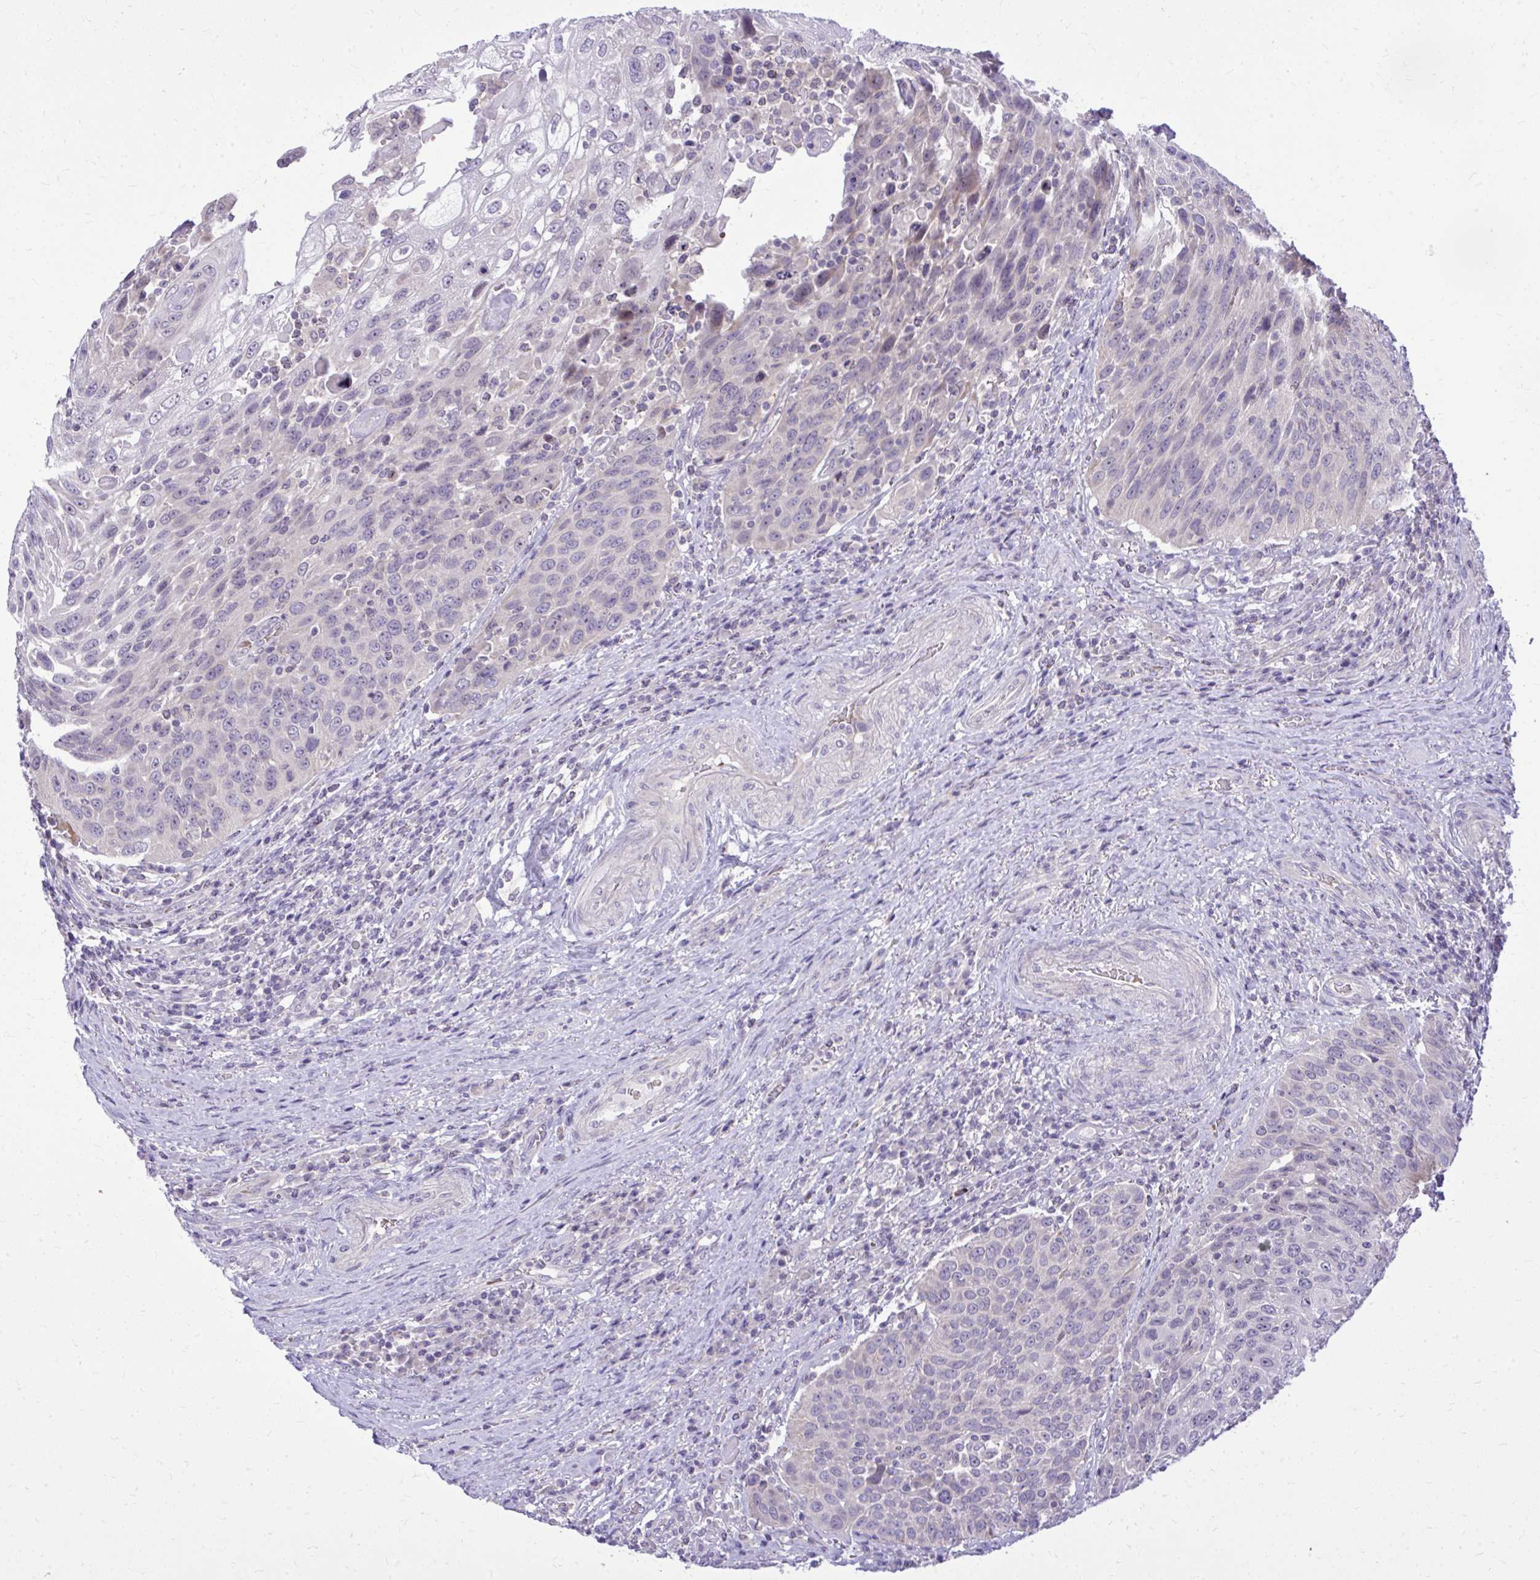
{"staining": {"intensity": "negative", "quantity": "none", "location": "none"}, "tissue": "urothelial cancer", "cell_type": "Tumor cells", "image_type": "cancer", "snomed": [{"axis": "morphology", "description": "Urothelial carcinoma, High grade"}, {"axis": "topography", "description": "Urinary bladder"}], "caption": "High-grade urothelial carcinoma was stained to show a protein in brown. There is no significant positivity in tumor cells.", "gene": "DPY19L1", "patient": {"sex": "female", "age": 70}}